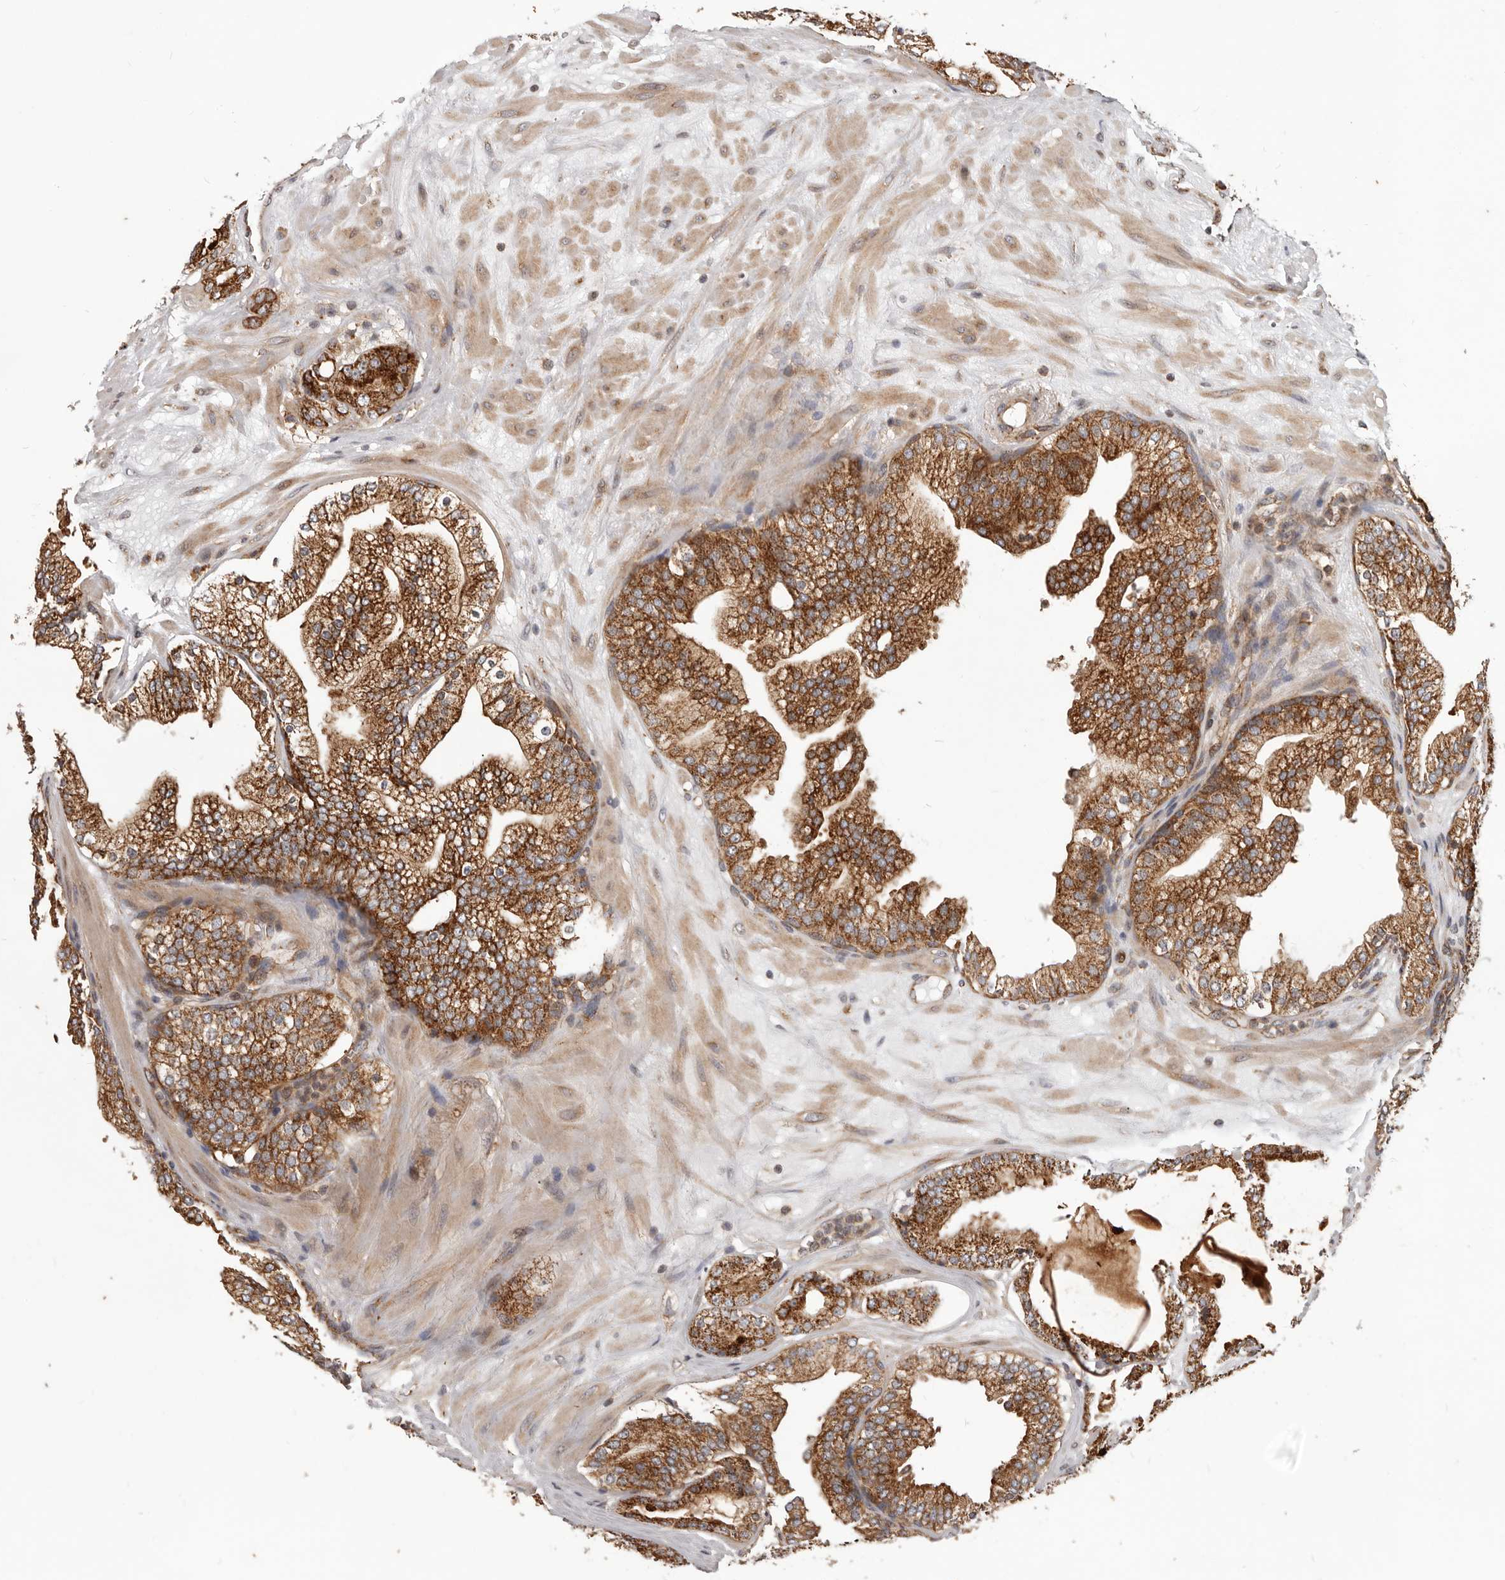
{"staining": {"intensity": "strong", "quantity": ">75%", "location": "cytoplasmic/membranous"}, "tissue": "prostate cancer", "cell_type": "Tumor cells", "image_type": "cancer", "snomed": [{"axis": "morphology", "description": "Adenocarcinoma, High grade"}, {"axis": "topography", "description": "Prostate"}], "caption": "A histopathology image of human prostate cancer (adenocarcinoma (high-grade)) stained for a protein displays strong cytoplasmic/membranous brown staining in tumor cells. (DAB (3,3'-diaminobenzidine) IHC, brown staining for protein, blue staining for nuclei).", "gene": "MRPS10", "patient": {"sex": "male", "age": 68}}